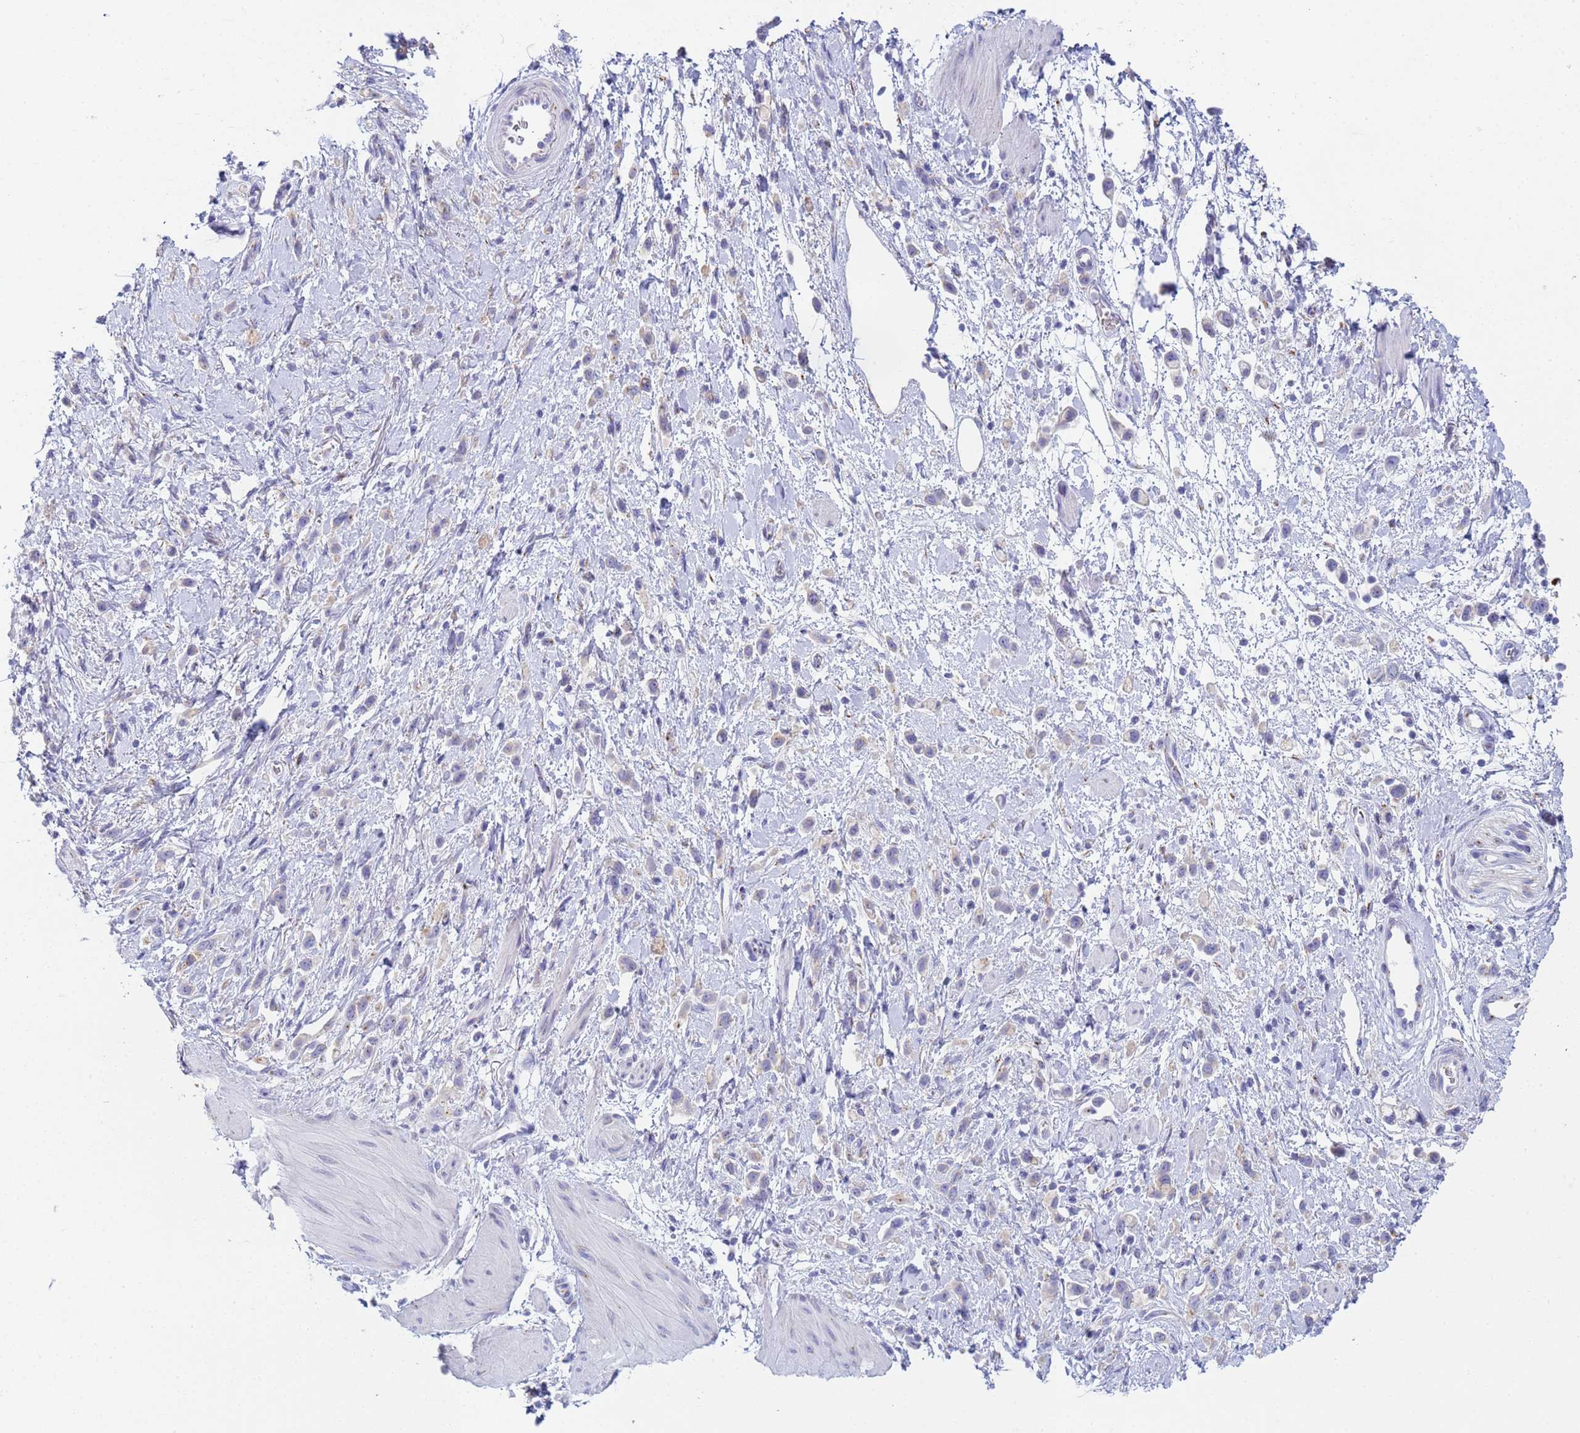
{"staining": {"intensity": "negative", "quantity": "none", "location": "none"}, "tissue": "stomach cancer", "cell_type": "Tumor cells", "image_type": "cancer", "snomed": [{"axis": "morphology", "description": "Adenocarcinoma, NOS"}, {"axis": "topography", "description": "Stomach"}], "caption": "Stomach adenocarcinoma stained for a protein using immunohistochemistry shows no staining tumor cells.", "gene": "CR1", "patient": {"sex": "female", "age": 65}}